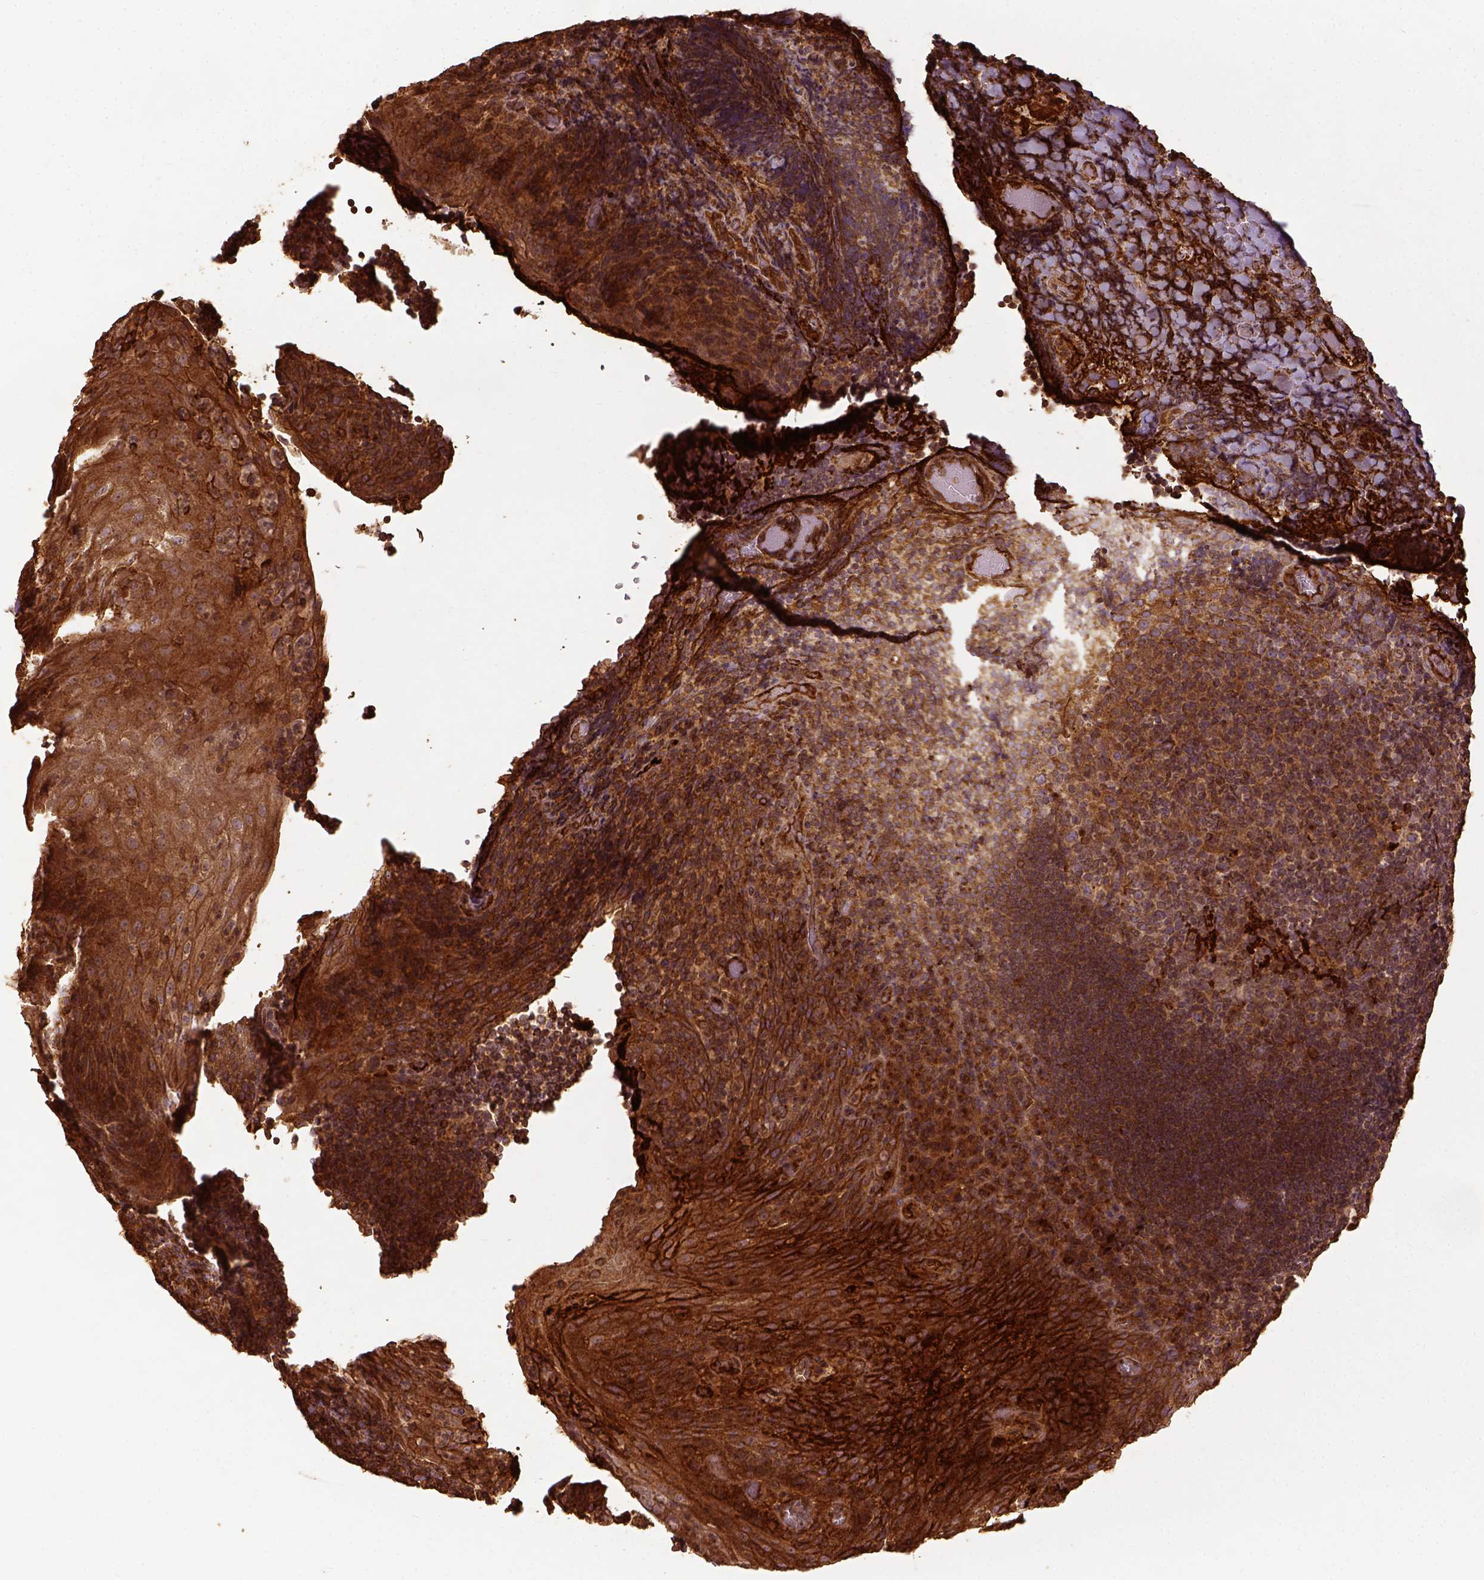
{"staining": {"intensity": "strong", "quantity": "25%-75%", "location": "cytoplasmic/membranous"}, "tissue": "tonsil", "cell_type": "Germinal center cells", "image_type": "normal", "snomed": [{"axis": "morphology", "description": "Normal tissue, NOS"}, {"axis": "topography", "description": "Tonsil"}], "caption": "Human tonsil stained with a brown dye demonstrates strong cytoplasmic/membranous positive positivity in about 25%-75% of germinal center cells.", "gene": "VEGFA", "patient": {"sex": "male", "age": 17}}